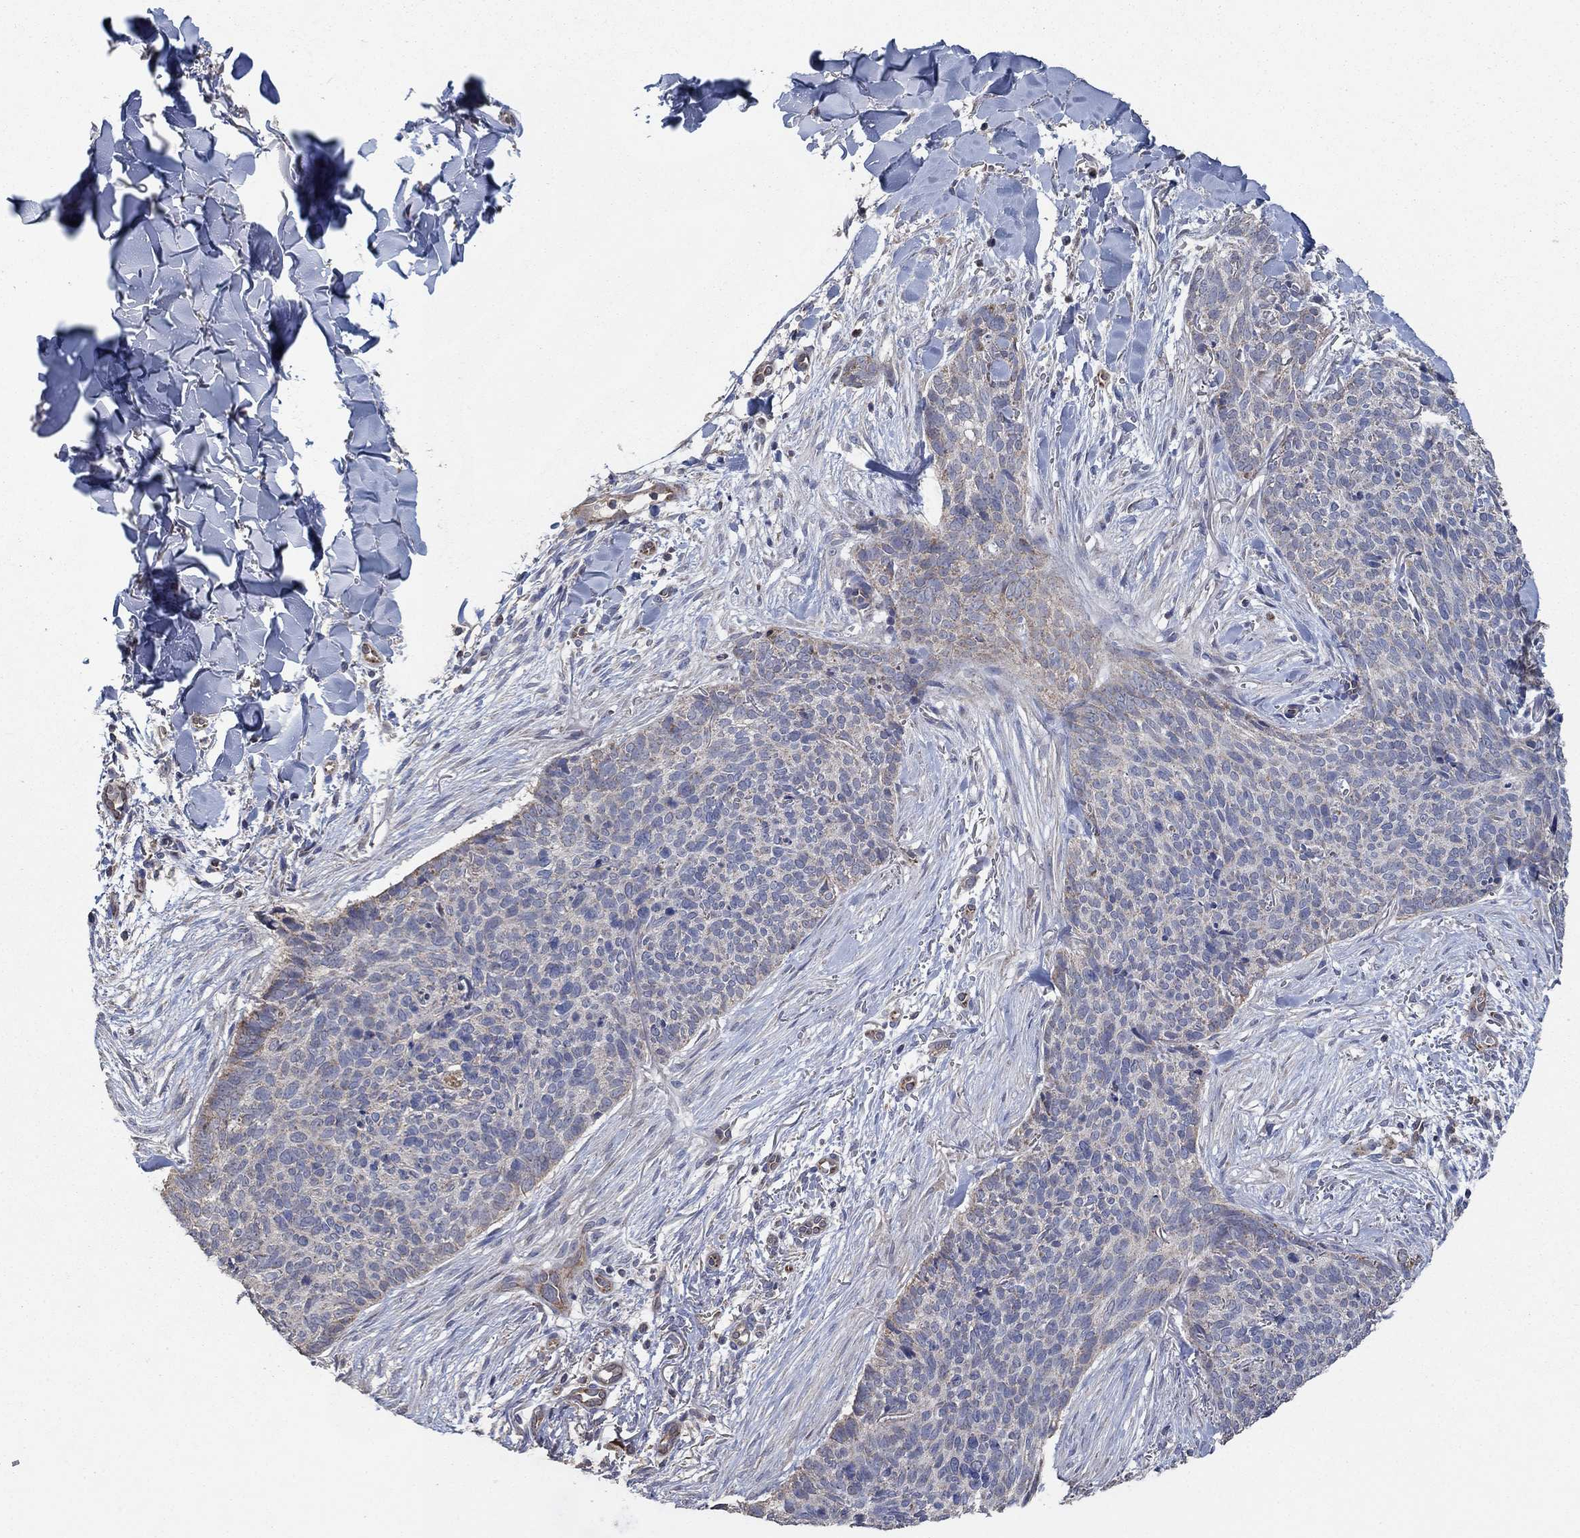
{"staining": {"intensity": "negative", "quantity": "none", "location": "none"}, "tissue": "skin cancer", "cell_type": "Tumor cells", "image_type": "cancer", "snomed": [{"axis": "morphology", "description": "Basal cell carcinoma"}, {"axis": "topography", "description": "Skin"}], "caption": "An image of human skin cancer (basal cell carcinoma) is negative for staining in tumor cells. Brightfield microscopy of immunohistochemistry (IHC) stained with DAB (3,3'-diaminobenzidine) (brown) and hematoxylin (blue), captured at high magnification.", "gene": "HID1", "patient": {"sex": "male", "age": 64}}